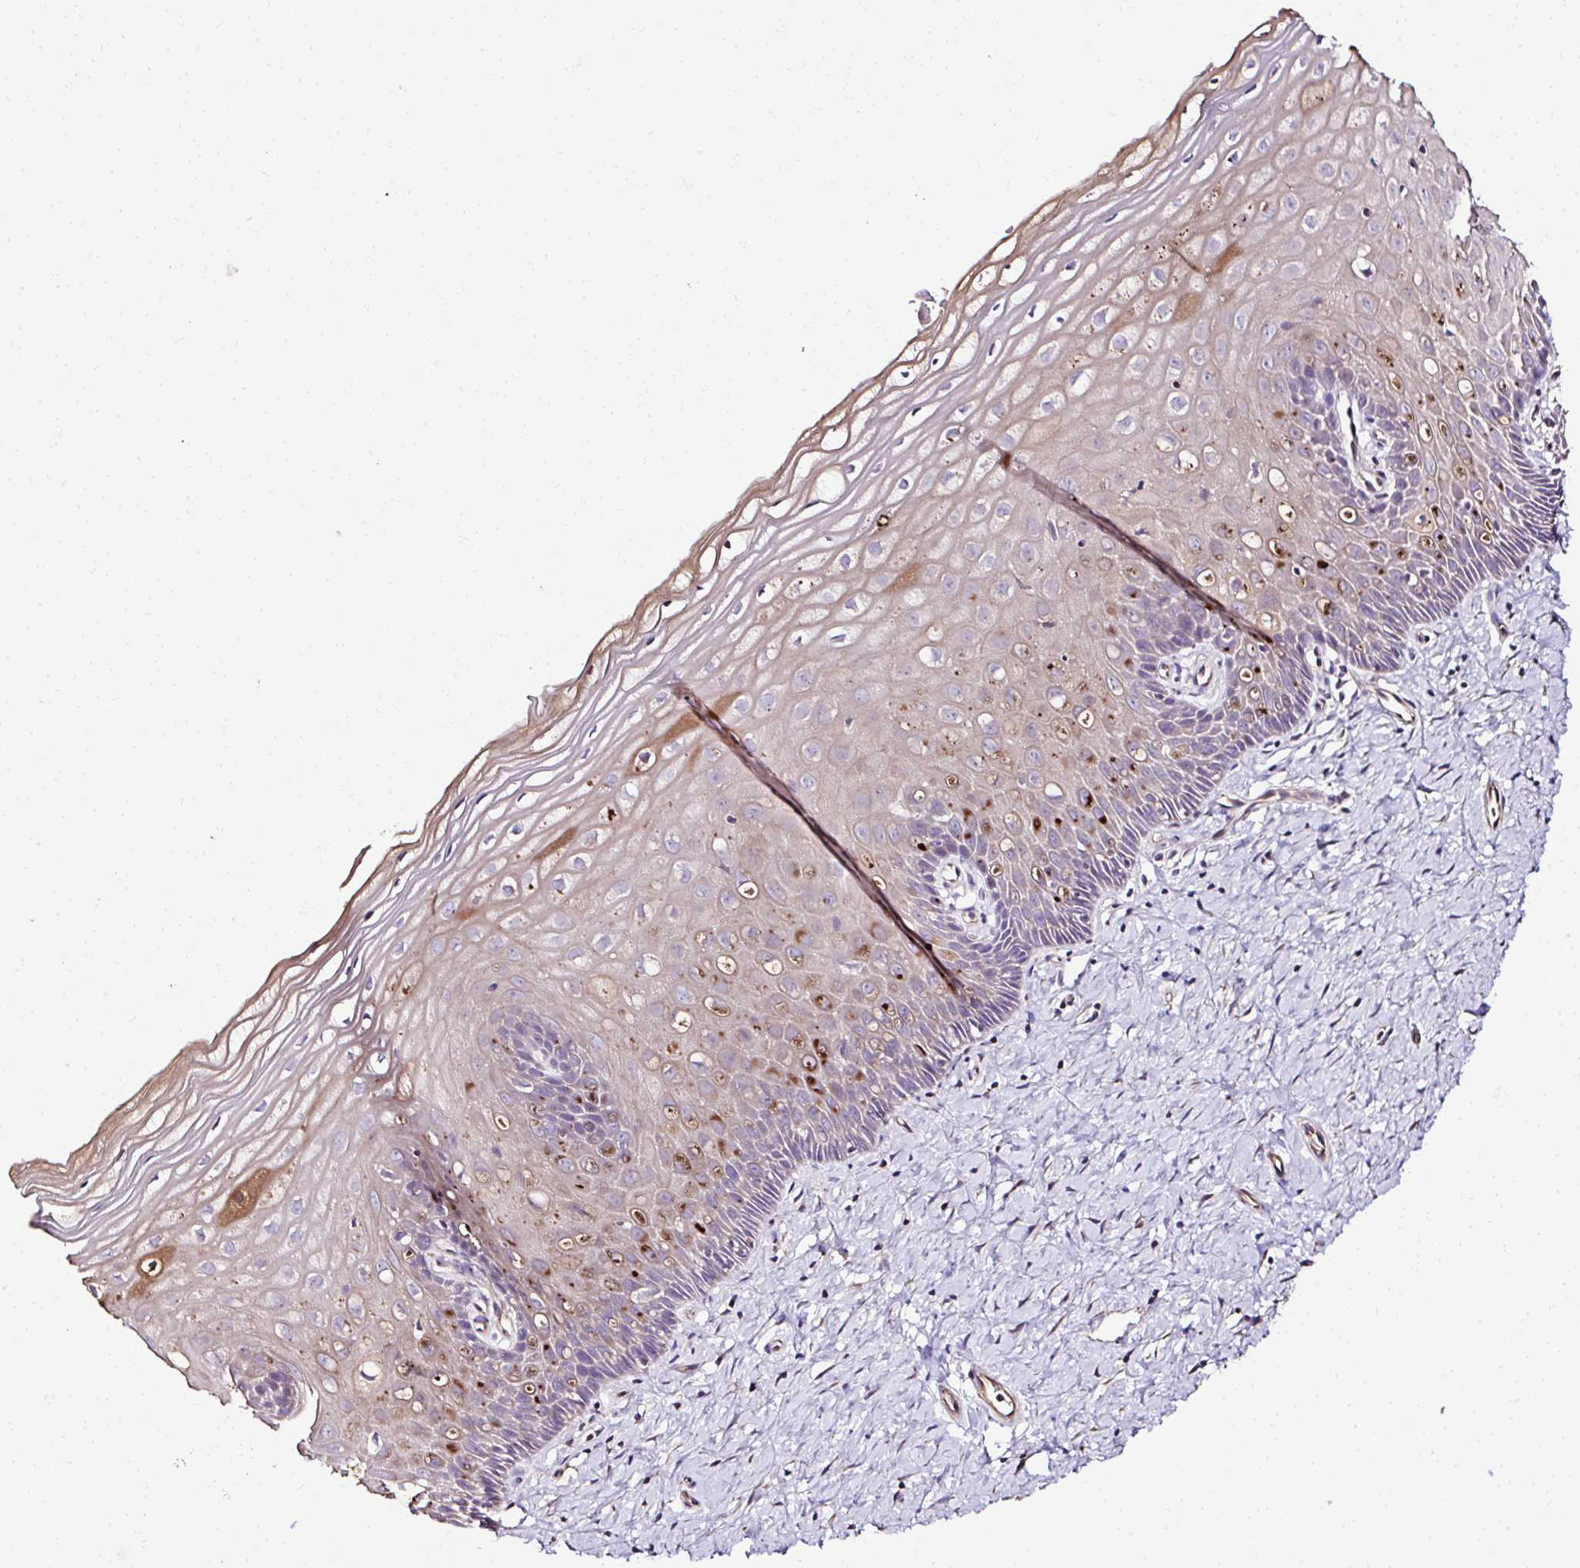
{"staining": {"intensity": "negative", "quantity": "none", "location": "none"}, "tissue": "cervix", "cell_type": "Glandular cells", "image_type": "normal", "snomed": [{"axis": "morphology", "description": "Normal tissue, NOS"}, {"axis": "topography", "description": "Cervix"}], "caption": "Glandular cells are negative for protein expression in benign human cervix. (DAB immunohistochemistry visualized using brightfield microscopy, high magnification).", "gene": "CCDC85C", "patient": {"sex": "female", "age": 37}}